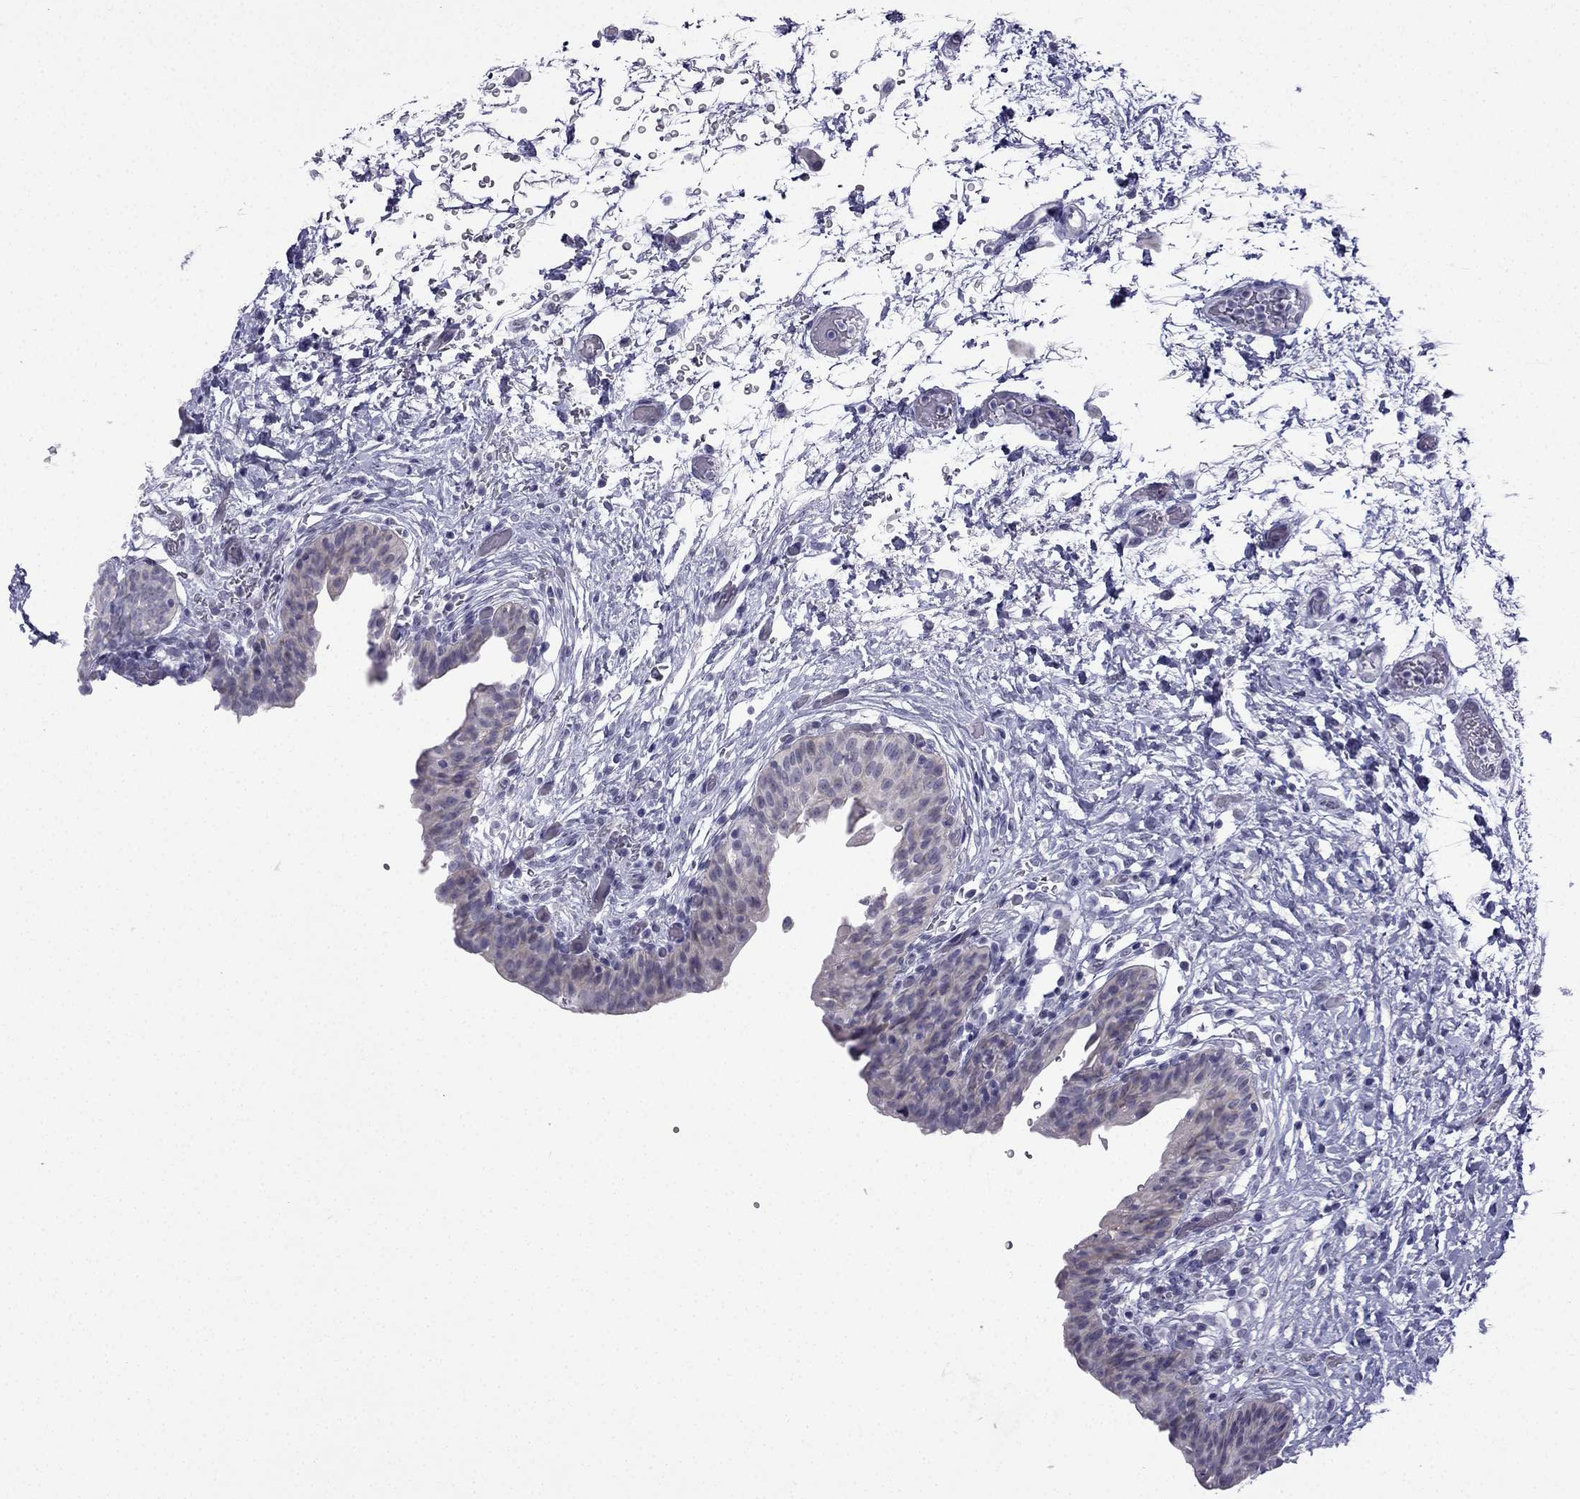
{"staining": {"intensity": "negative", "quantity": "none", "location": "none"}, "tissue": "urinary bladder", "cell_type": "Urothelial cells", "image_type": "normal", "snomed": [{"axis": "morphology", "description": "Normal tissue, NOS"}, {"axis": "topography", "description": "Urinary bladder"}], "caption": "Micrograph shows no protein expression in urothelial cells of benign urinary bladder. (DAB IHC with hematoxylin counter stain).", "gene": "CFAP53", "patient": {"sex": "male", "age": 69}}